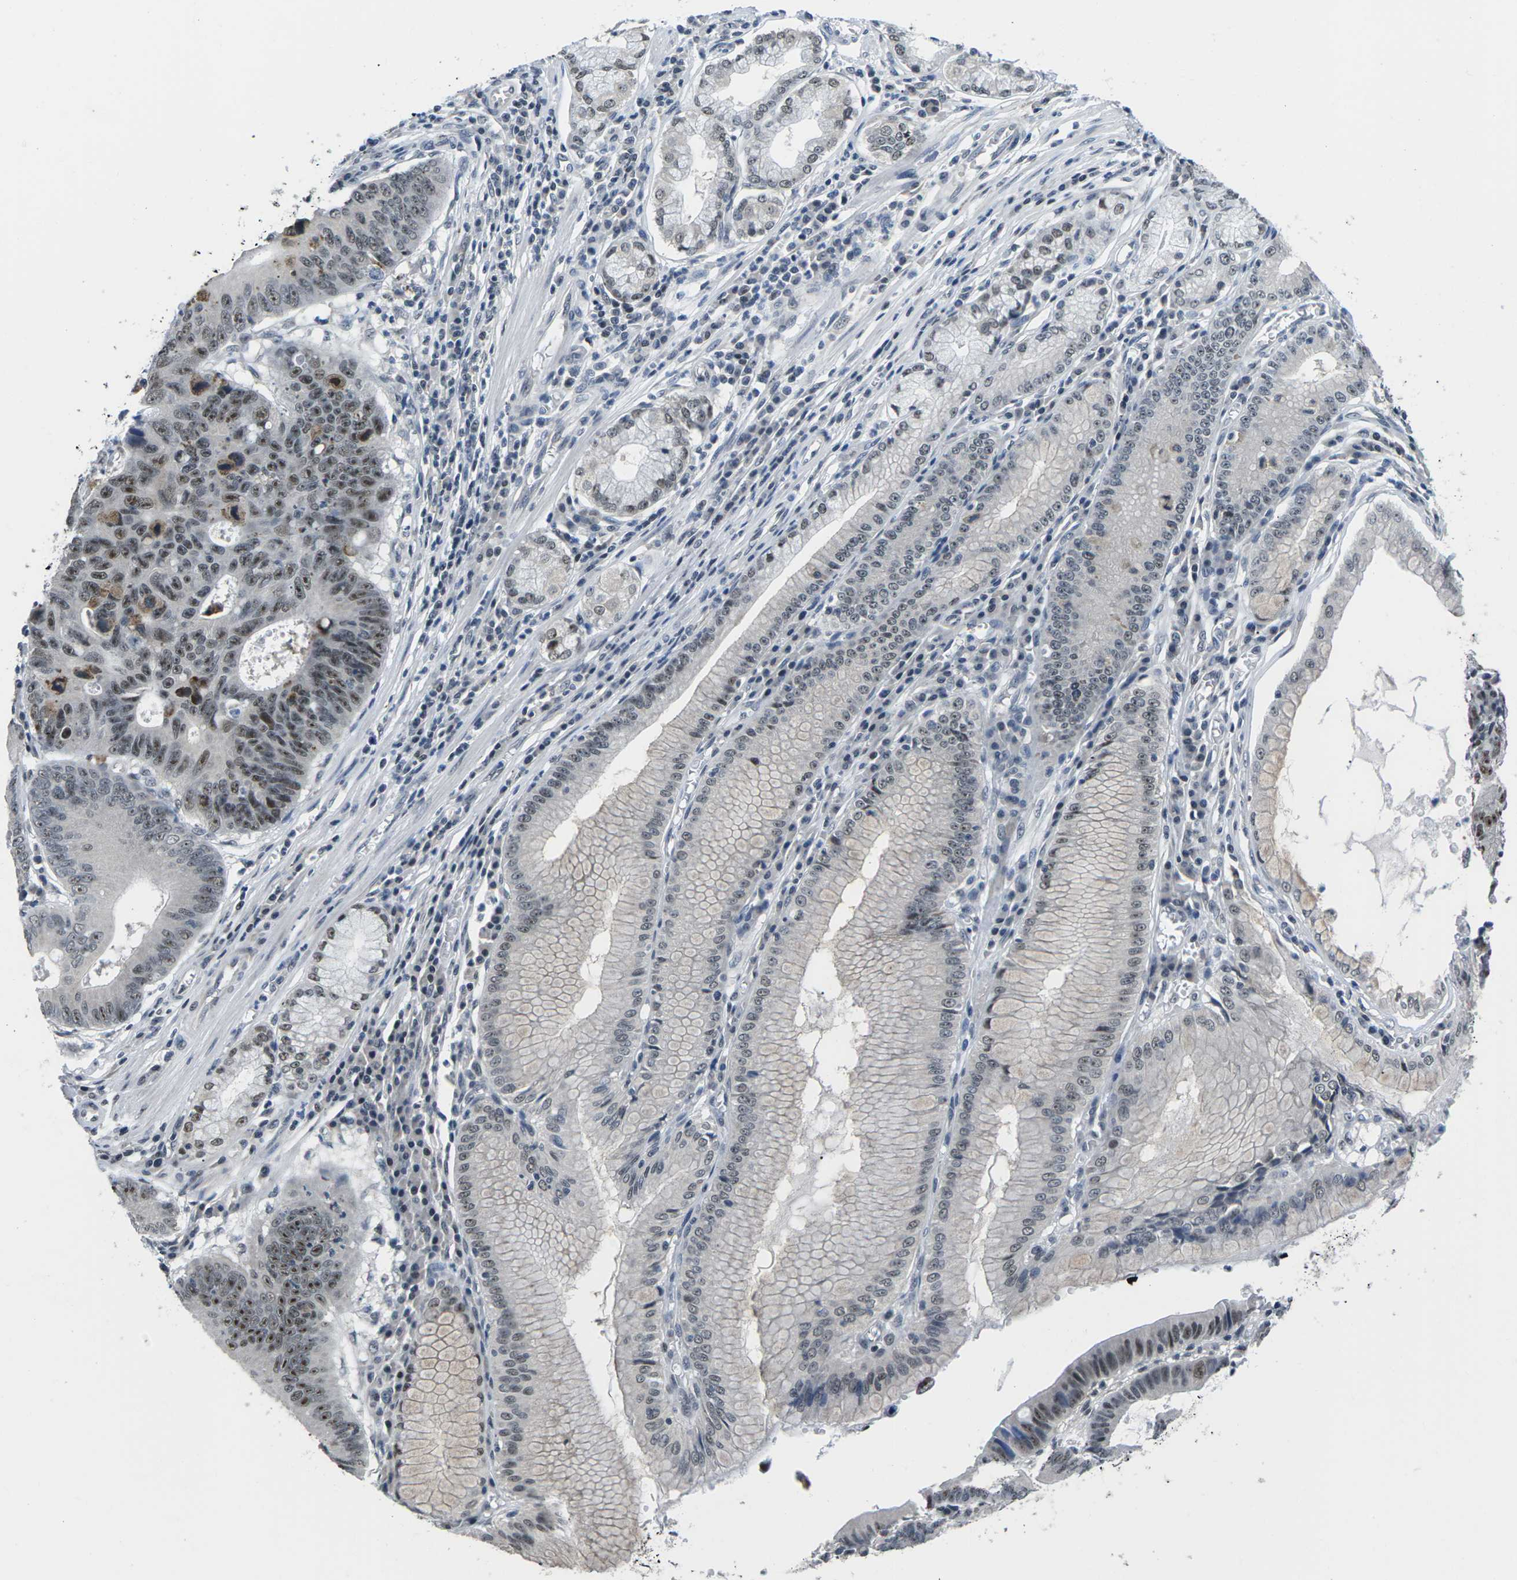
{"staining": {"intensity": "moderate", "quantity": ">75%", "location": "nuclear"}, "tissue": "stomach cancer", "cell_type": "Tumor cells", "image_type": "cancer", "snomed": [{"axis": "morphology", "description": "Adenocarcinoma, NOS"}, {"axis": "topography", "description": "Stomach"}], "caption": "This is an image of immunohistochemistry (IHC) staining of stomach cancer, which shows moderate positivity in the nuclear of tumor cells.", "gene": "NSRP1", "patient": {"sex": "male", "age": 59}}